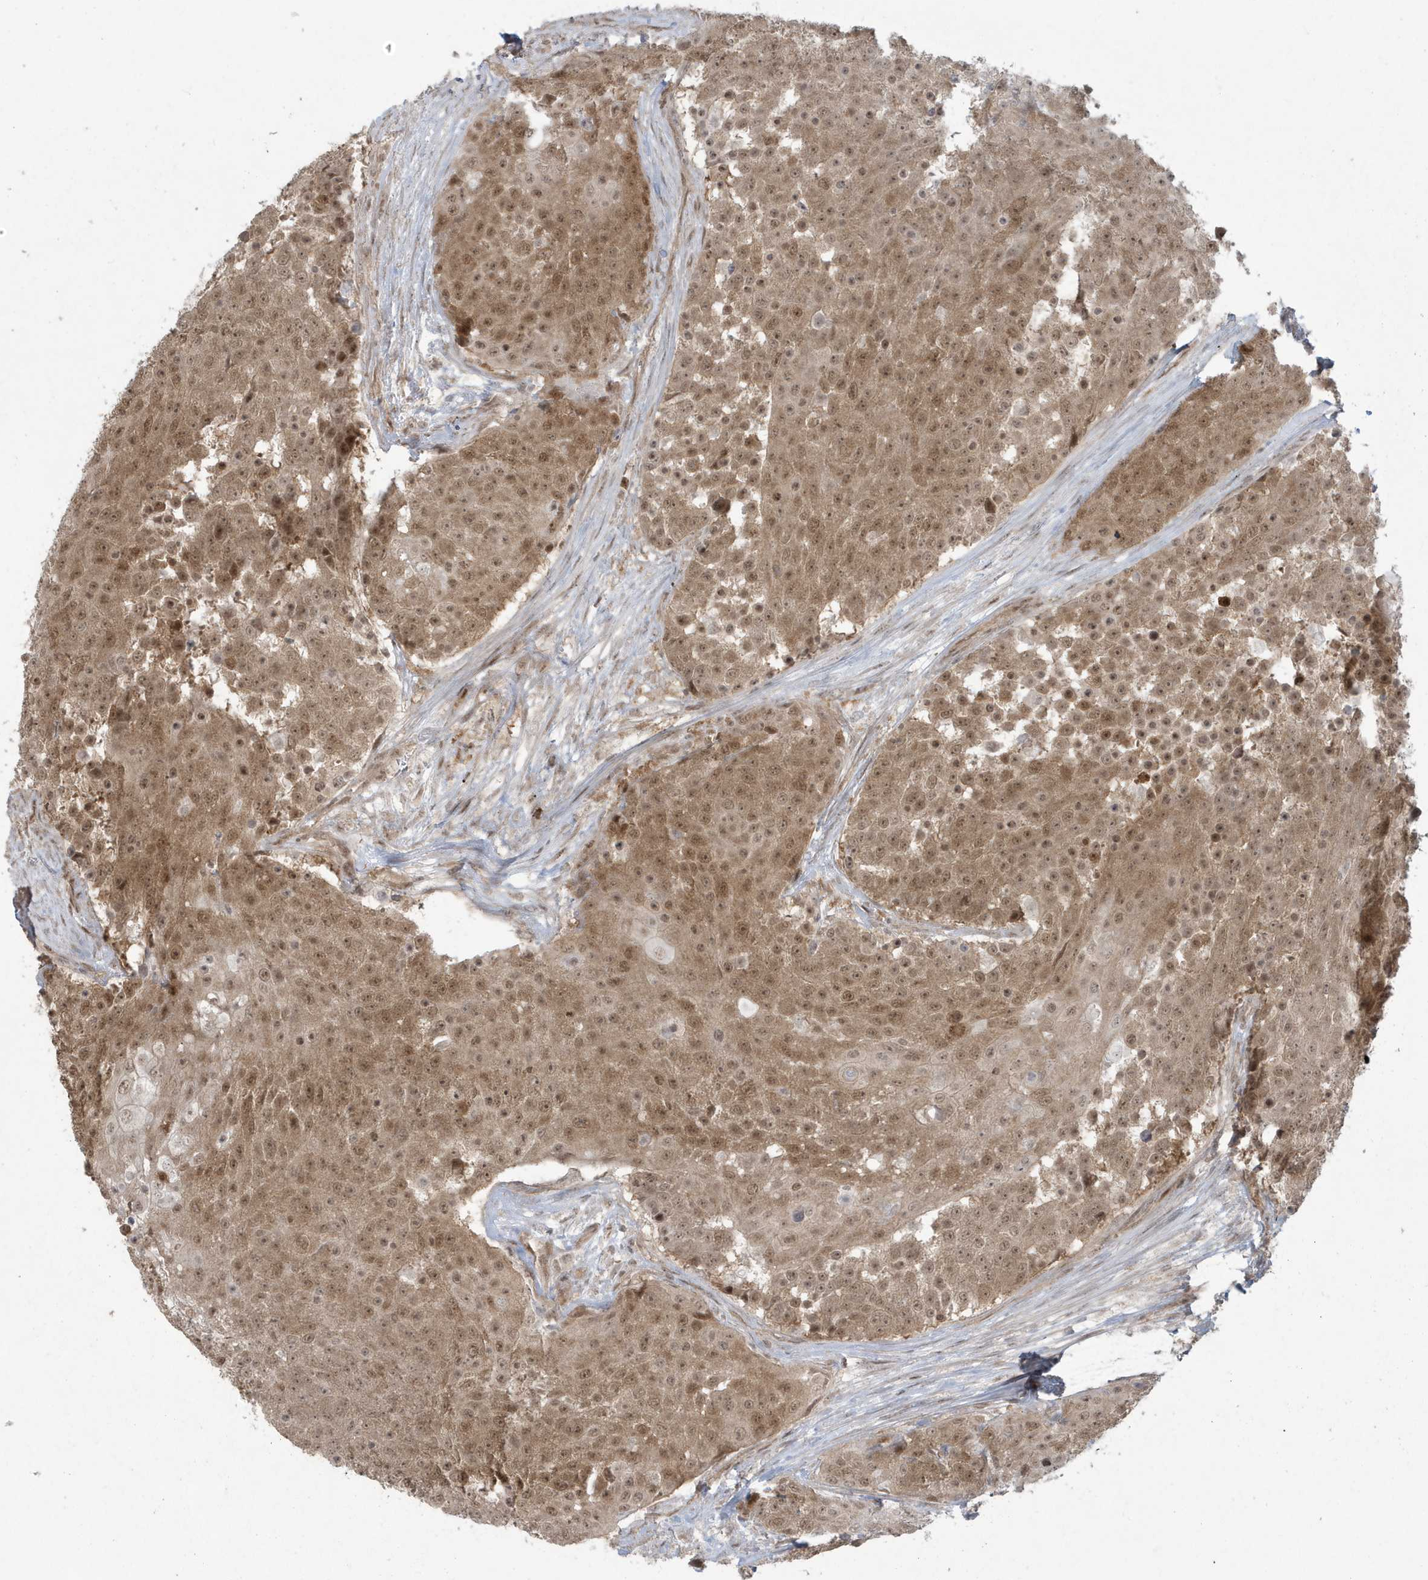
{"staining": {"intensity": "moderate", "quantity": ">75%", "location": "cytoplasmic/membranous,nuclear"}, "tissue": "urothelial cancer", "cell_type": "Tumor cells", "image_type": "cancer", "snomed": [{"axis": "morphology", "description": "Urothelial carcinoma, High grade"}, {"axis": "topography", "description": "Urinary bladder"}], "caption": "Urothelial cancer stained for a protein (brown) reveals moderate cytoplasmic/membranous and nuclear positive expression in about >75% of tumor cells.", "gene": "C1orf52", "patient": {"sex": "female", "age": 63}}